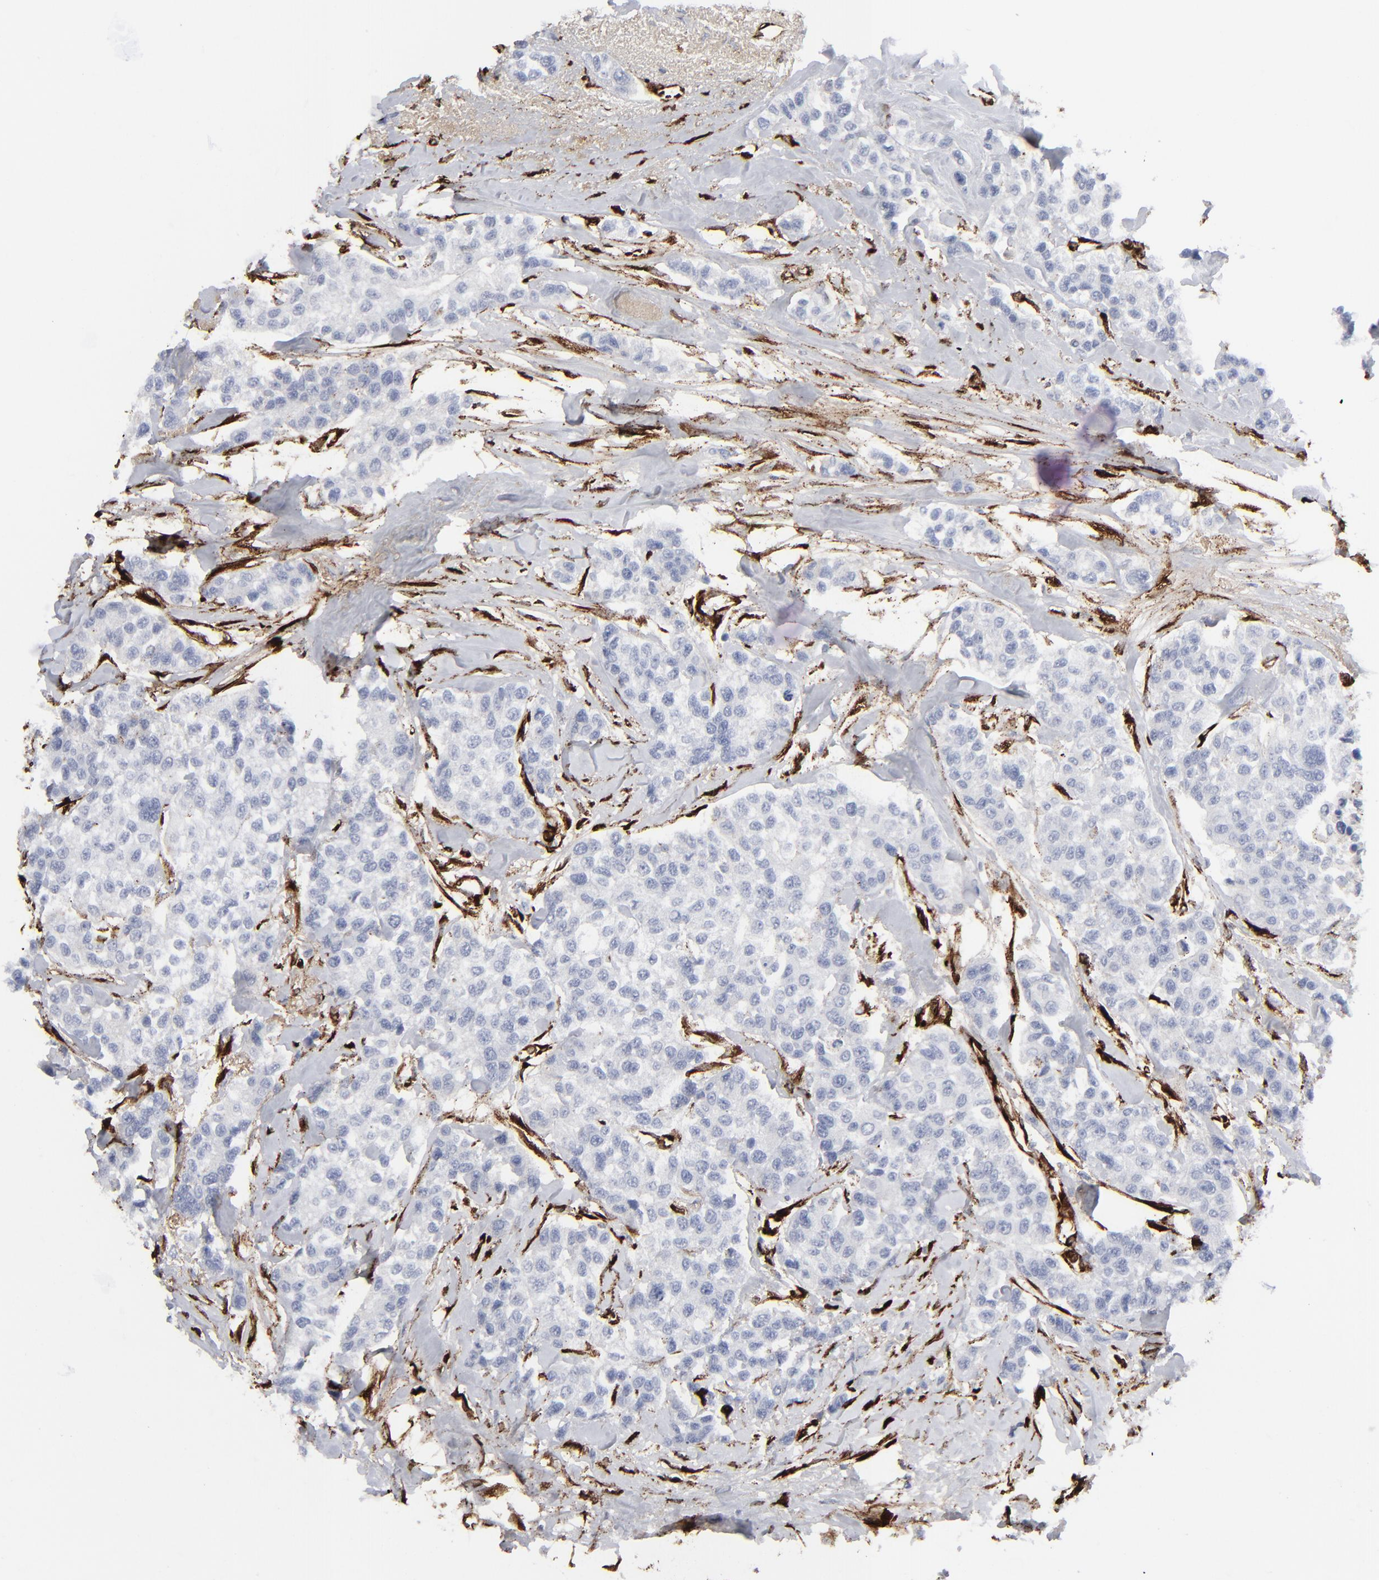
{"staining": {"intensity": "negative", "quantity": "none", "location": "none"}, "tissue": "breast cancer", "cell_type": "Tumor cells", "image_type": "cancer", "snomed": [{"axis": "morphology", "description": "Duct carcinoma"}, {"axis": "topography", "description": "Breast"}], "caption": "There is no significant staining in tumor cells of breast cancer (infiltrating ductal carcinoma). (Brightfield microscopy of DAB IHC at high magnification).", "gene": "SPARC", "patient": {"sex": "female", "age": 51}}